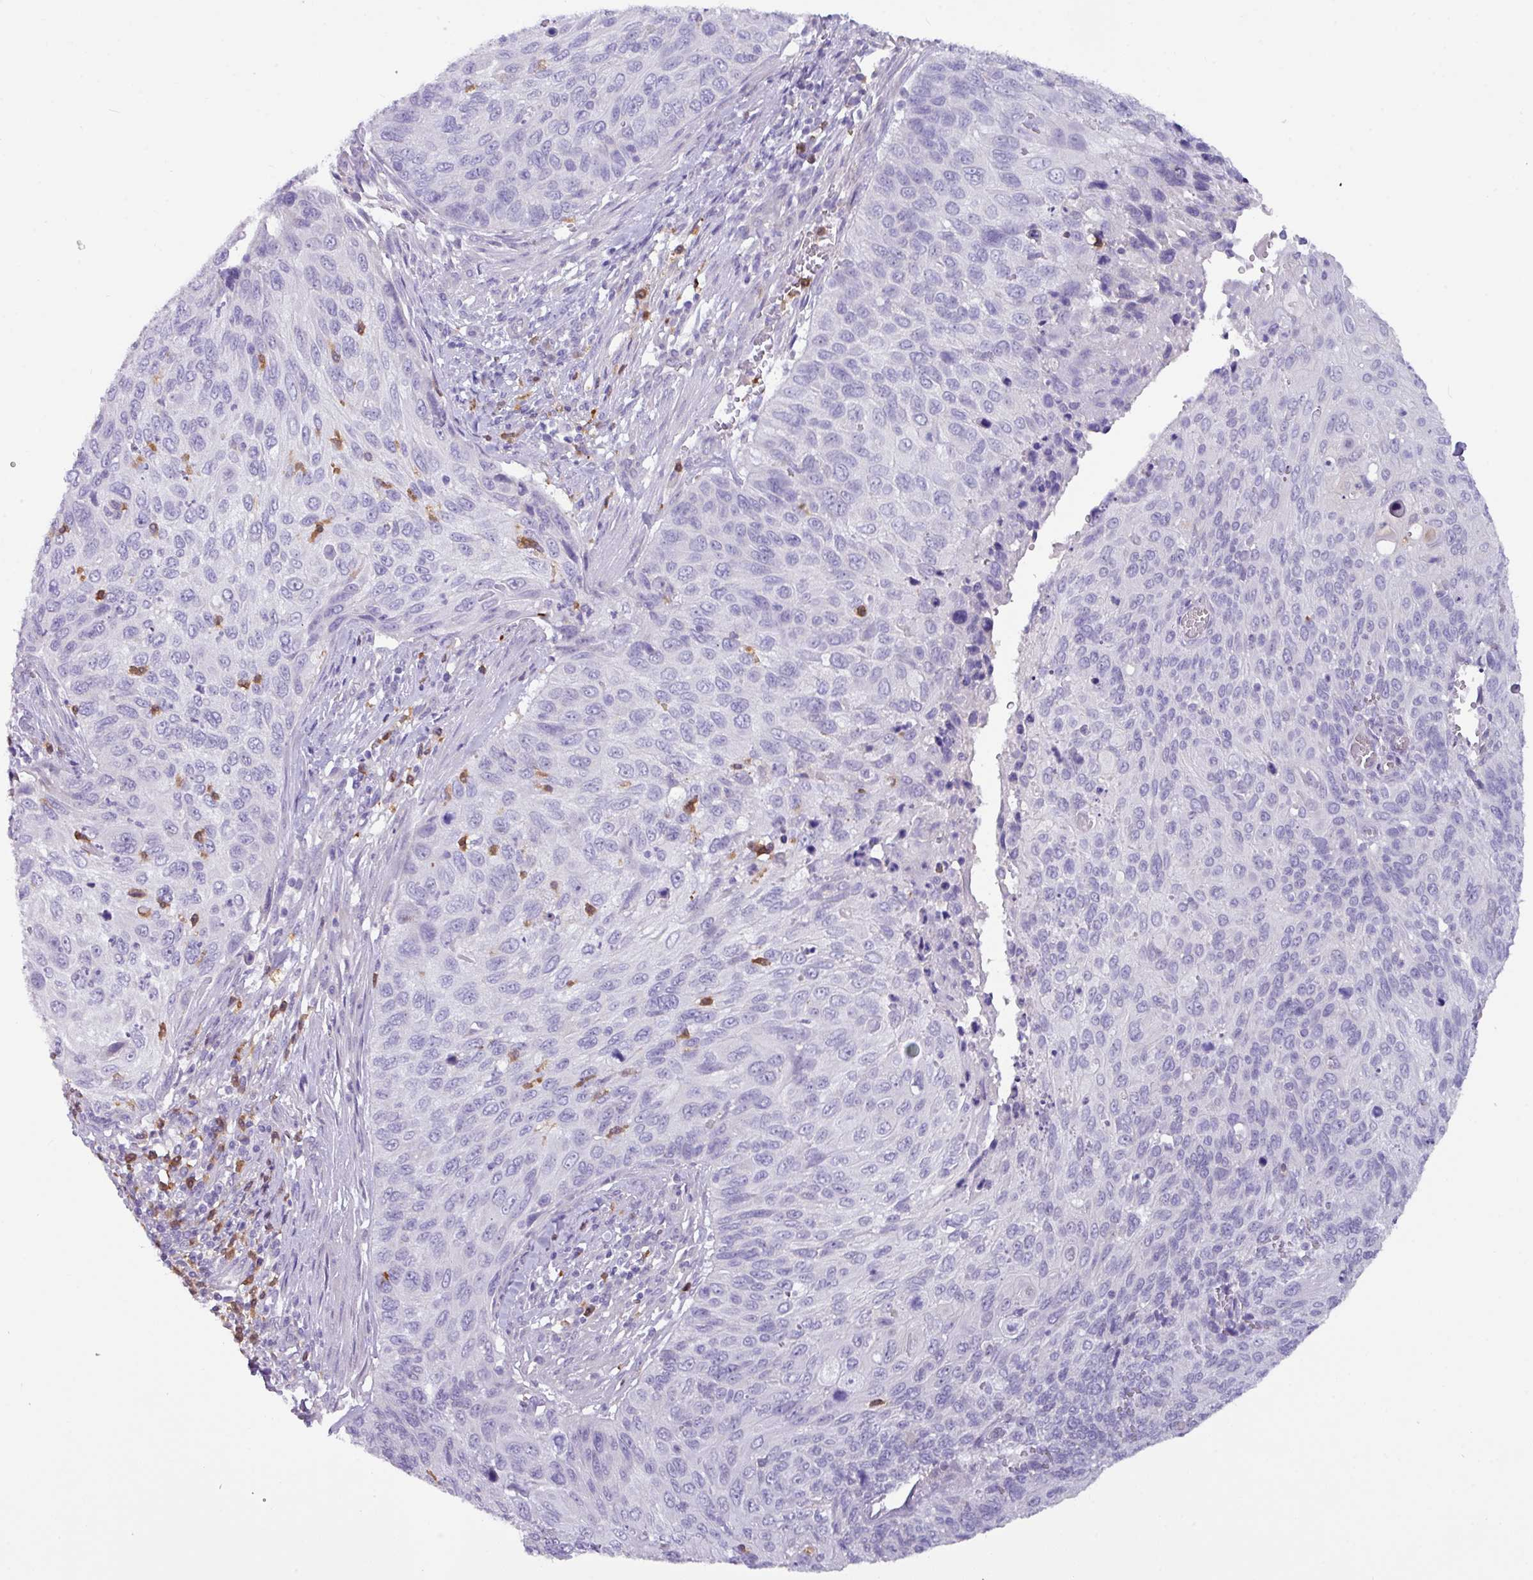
{"staining": {"intensity": "negative", "quantity": "none", "location": "none"}, "tissue": "cervical cancer", "cell_type": "Tumor cells", "image_type": "cancer", "snomed": [{"axis": "morphology", "description": "Squamous cell carcinoma, NOS"}, {"axis": "topography", "description": "Cervix"}], "caption": "Human cervical cancer (squamous cell carcinoma) stained for a protein using immunohistochemistry (IHC) demonstrates no expression in tumor cells.", "gene": "ZNF524", "patient": {"sex": "female", "age": 70}}